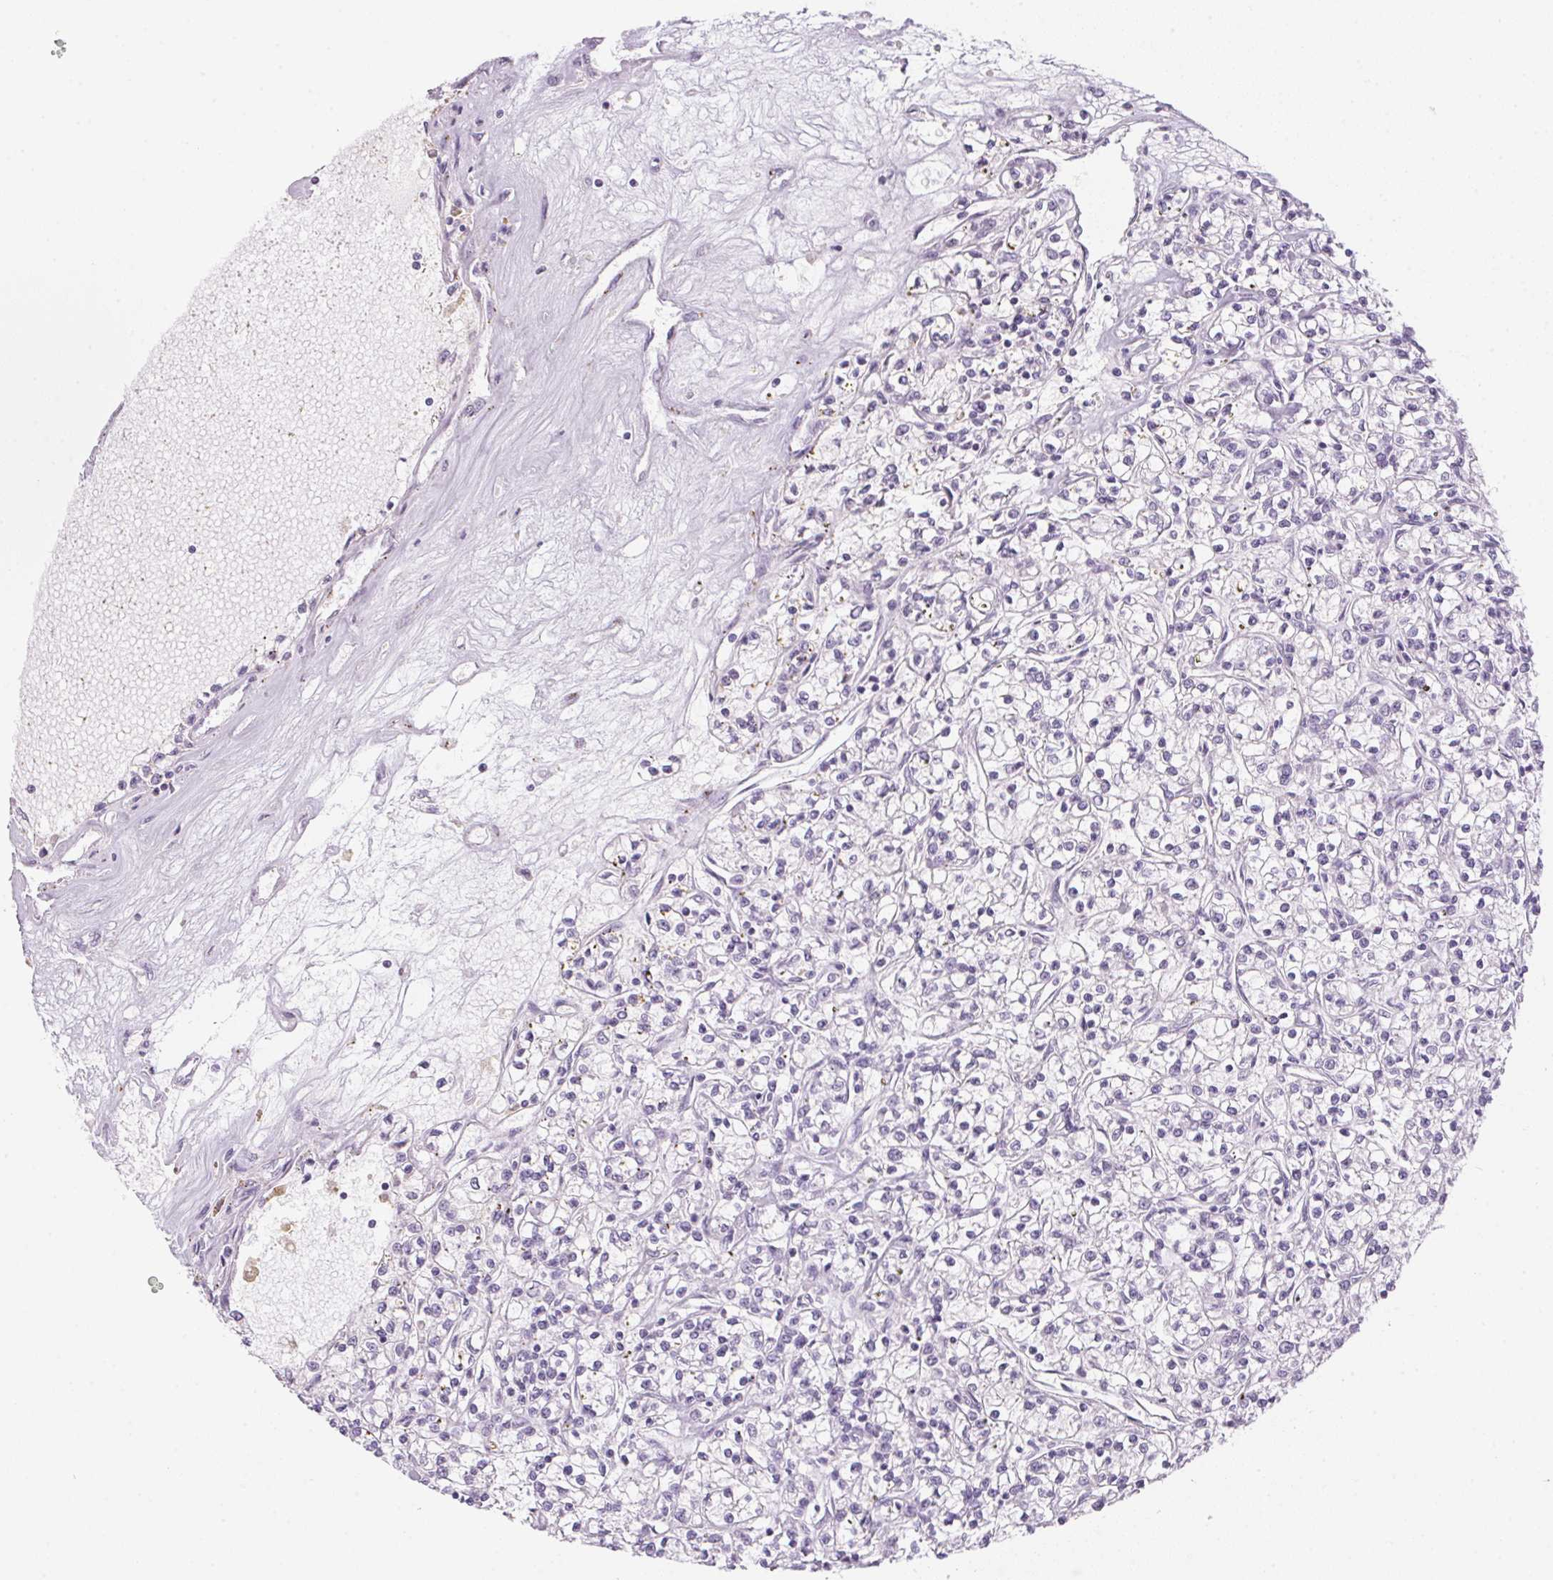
{"staining": {"intensity": "negative", "quantity": "none", "location": "none"}, "tissue": "renal cancer", "cell_type": "Tumor cells", "image_type": "cancer", "snomed": [{"axis": "morphology", "description": "Adenocarcinoma, NOS"}, {"axis": "topography", "description": "Kidney"}], "caption": "The image displays no staining of tumor cells in renal cancer (adenocarcinoma).", "gene": "ECPAS", "patient": {"sex": "female", "age": 59}}